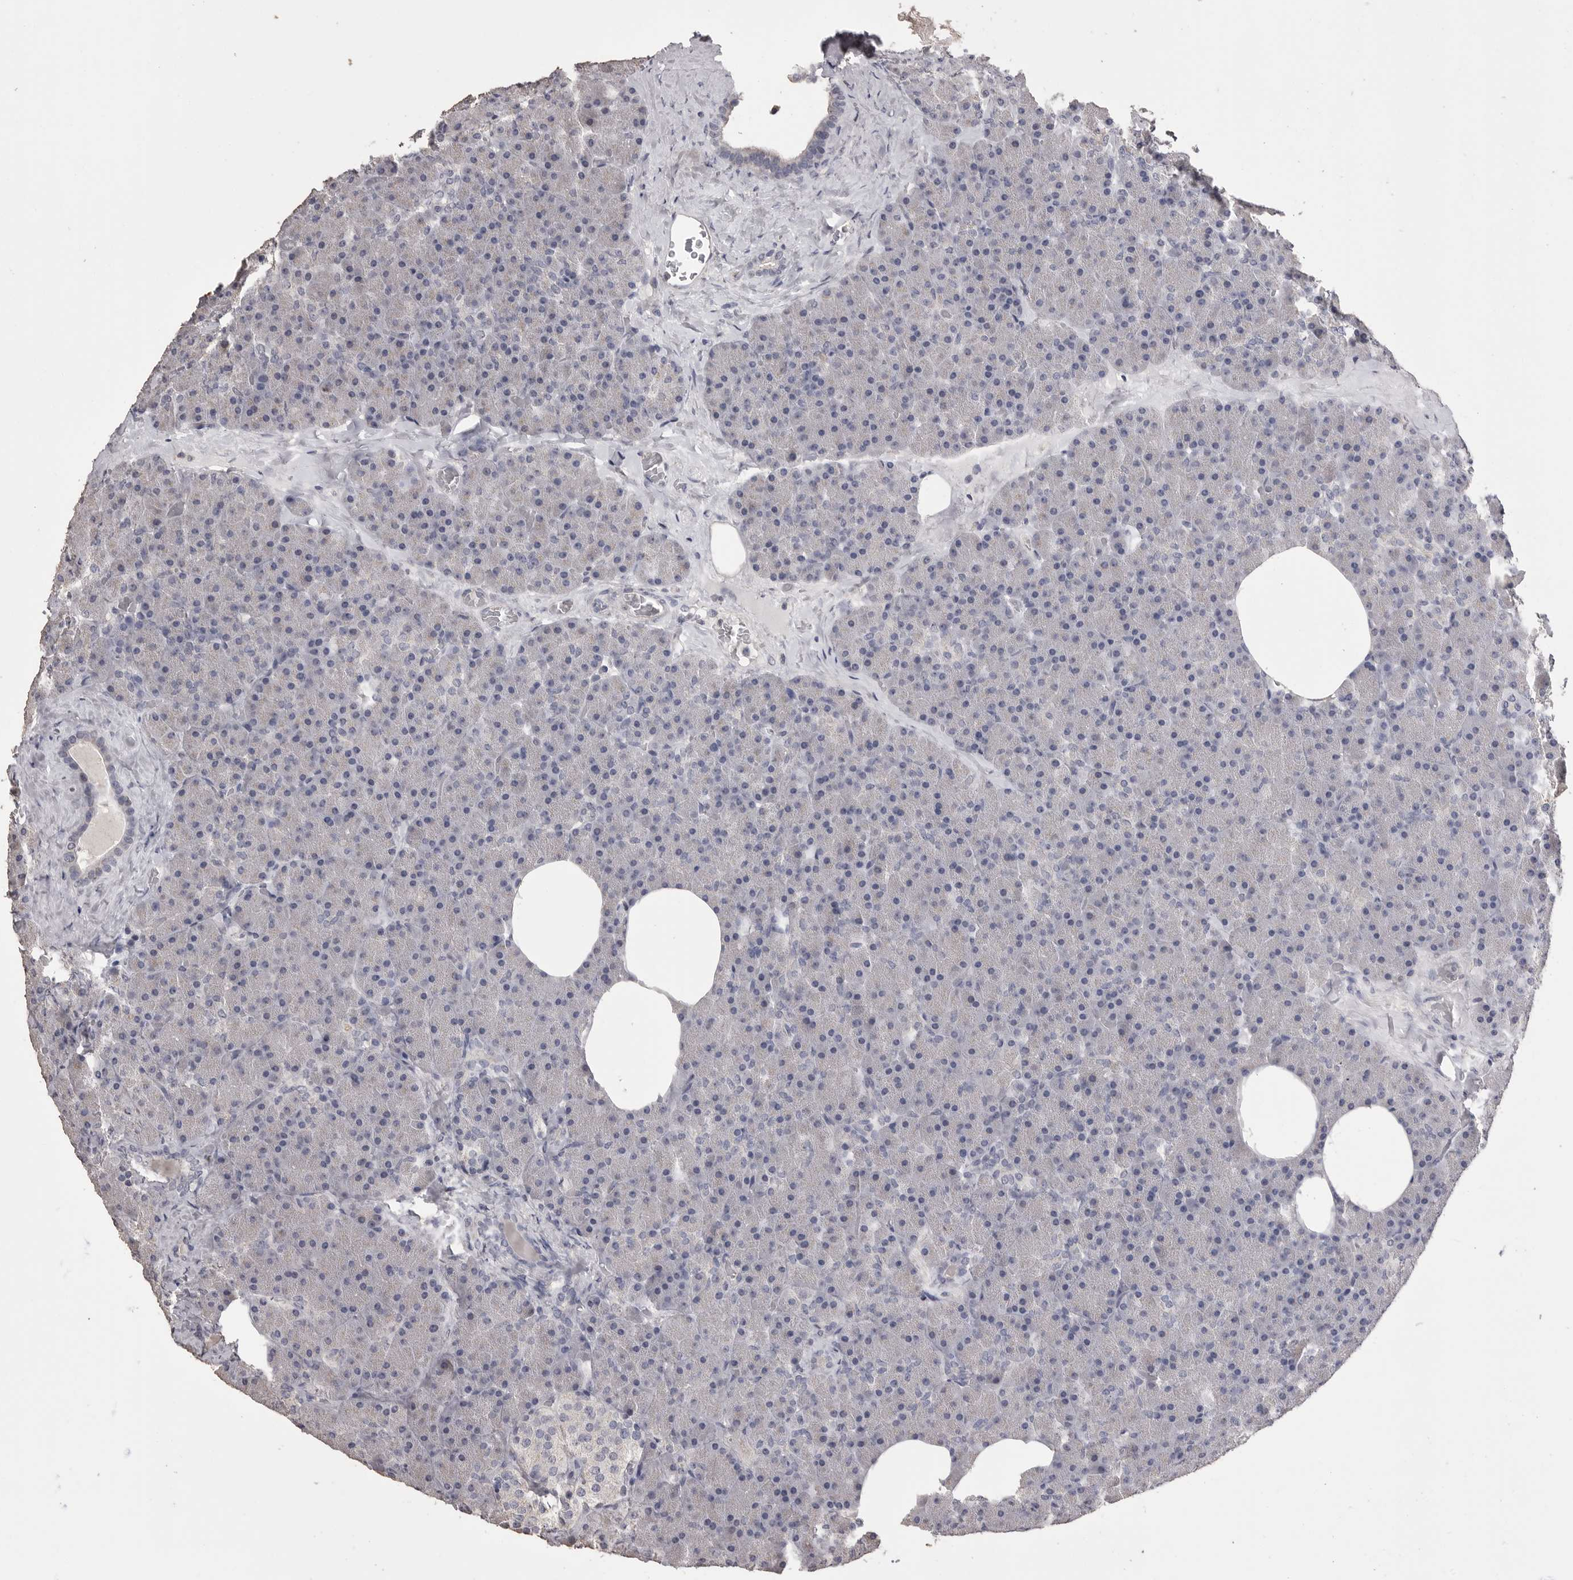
{"staining": {"intensity": "moderate", "quantity": "<25%", "location": "cytoplasmic/membranous"}, "tissue": "pancreas", "cell_type": "Exocrine glandular cells", "image_type": "normal", "snomed": [{"axis": "morphology", "description": "Normal tissue, NOS"}, {"axis": "morphology", "description": "Carcinoid, malignant, NOS"}, {"axis": "topography", "description": "Pancreas"}], "caption": "Brown immunohistochemical staining in unremarkable human pancreas displays moderate cytoplasmic/membranous staining in about <25% of exocrine glandular cells.", "gene": "MMP7", "patient": {"sex": "female", "age": 35}}